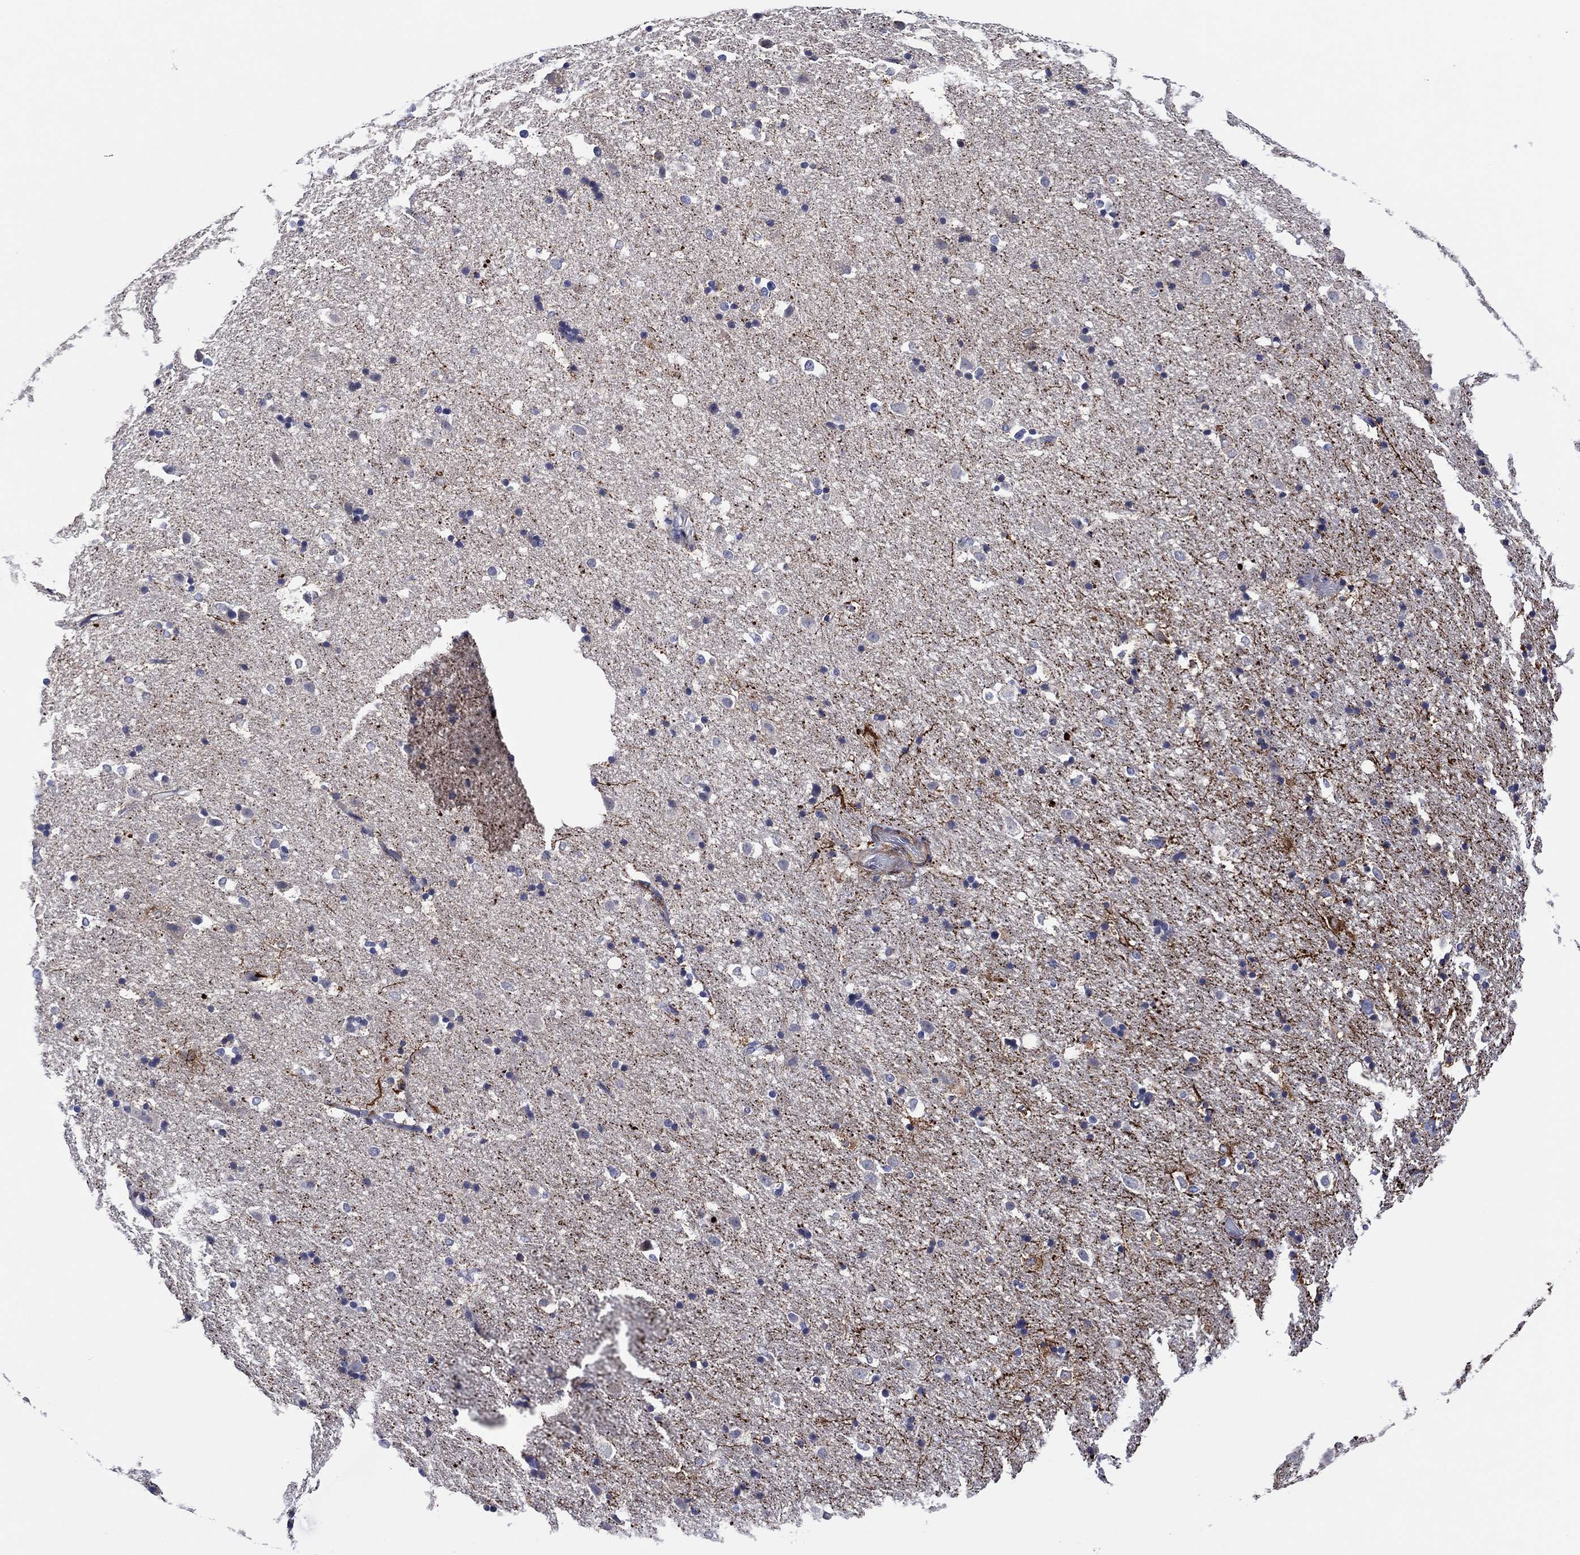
{"staining": {"intensity": "strong", "quantity": "25%-75%", "location": "cytoplasmic/membranous"}, "tissue": "hippocampus", "cell_type": "Glial cells", "image_type": "normal", "snomed": [{"axis": "morphology", "description": "Normal tissue, NOS"}, {"axis": "topography", "description": "Hippocampus"}], "caption": "Protein staining by IHC displays strong cytoplasmic/membranous staining in about 25%-75% of glial cells in unremarkable hippocampus.", "gene": "CLIP3", "patient": {"sex": "male", "age": 49}}